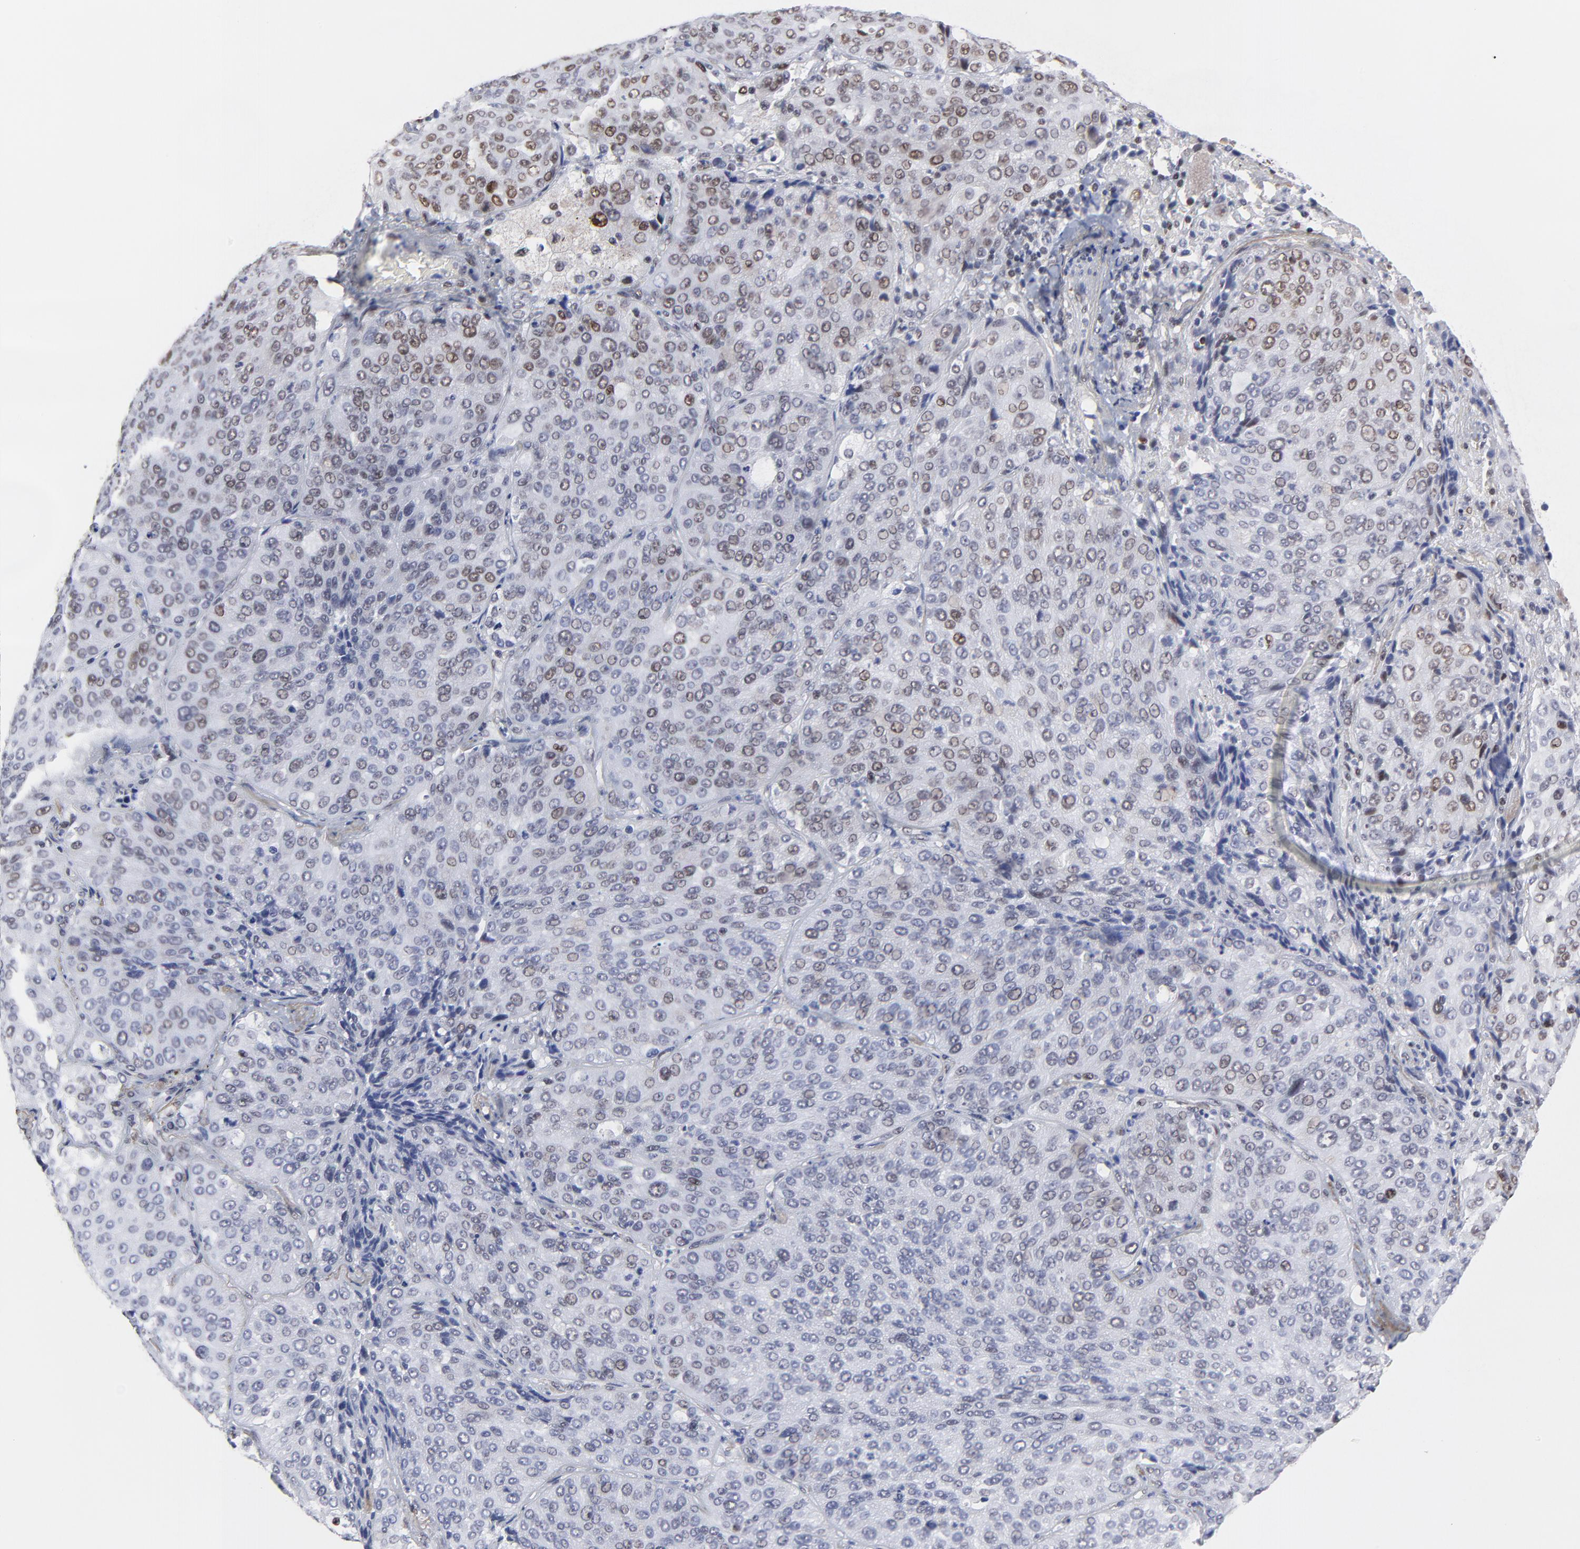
{"staining": {"intensity": "weak", "quantity": "<25%", "location": "nuclear"}, "tissue": "lung cancer", "cell_type": "Tumor cells", "image_type": "cancer", "snomed": [{"axis": "morphology", "description": "Squamous cell carcinoma, NOS"}, {"axis": "topography", "description": "Lung"}], "caption": "Immunohistochemistry photomicrograph of neoplastic tissue: human squamous cell carcinoma (lung) stained with DAB (3,3'-diaminobenzidine) exhibits no significant protein expression in tumor cells.", "gene": "OGFOD1", "patient": {"sex": "male", "age": 54}}